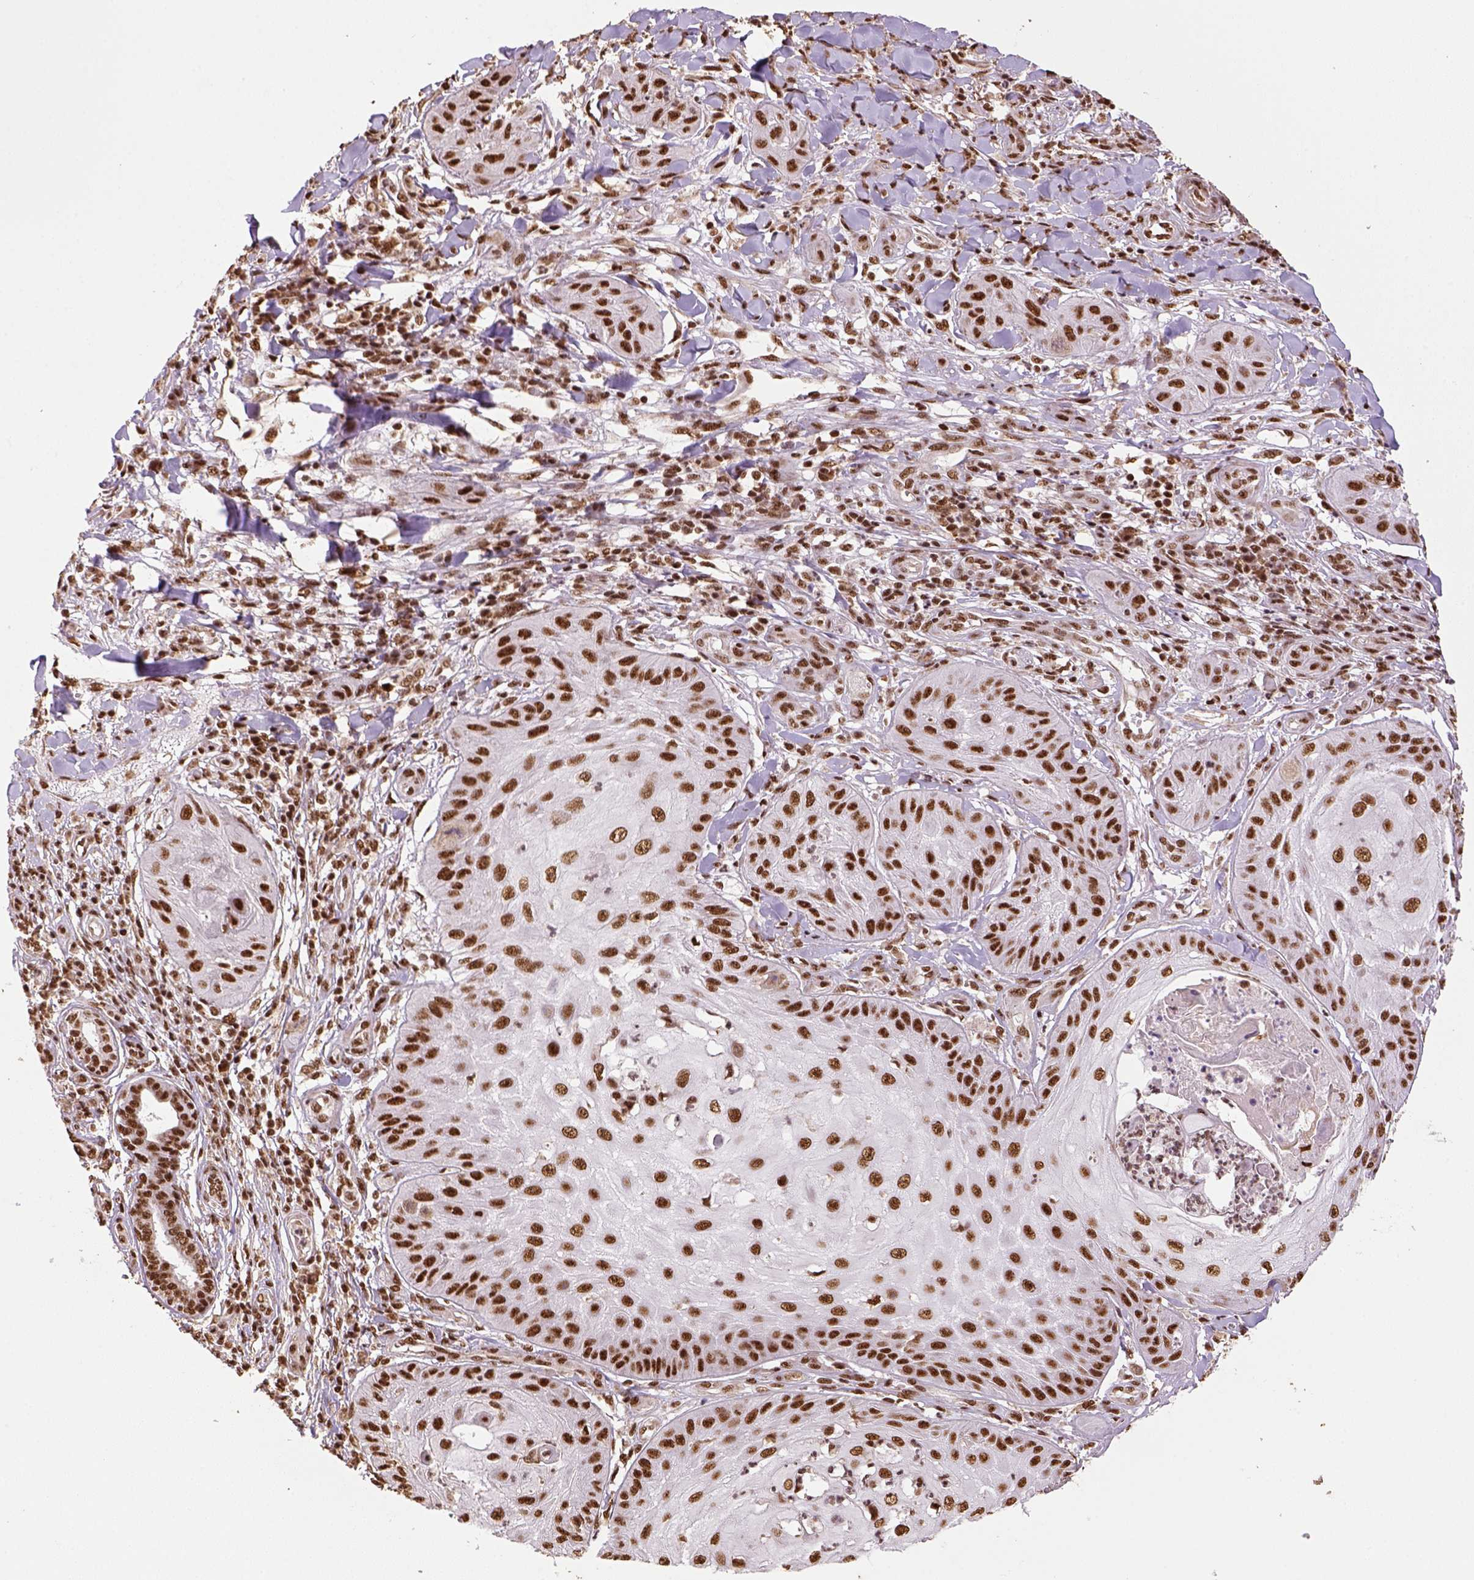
{"staining": {"intensity": "strong", "quantity": ">75%", "location": "nuclear"}, "tissue": "skin cancer", "cell_type": "Tumor cells", "image_type": "cancer", "snomed": [{"axis": "morphology", "description": "Squamous cell carcinoma, NOS"}, {"axis": "topography", "description": "Skin"}], "caption": "This micrograph exhibits skin cancer stained with immunohistochemistry to label a protein in brown. The nuclear of tumor cells show strong positivity for the protein. Nuclei are counter-stained blue.", "gene": "CCAR1", "patient": {"sex": "male", "age": 70}}